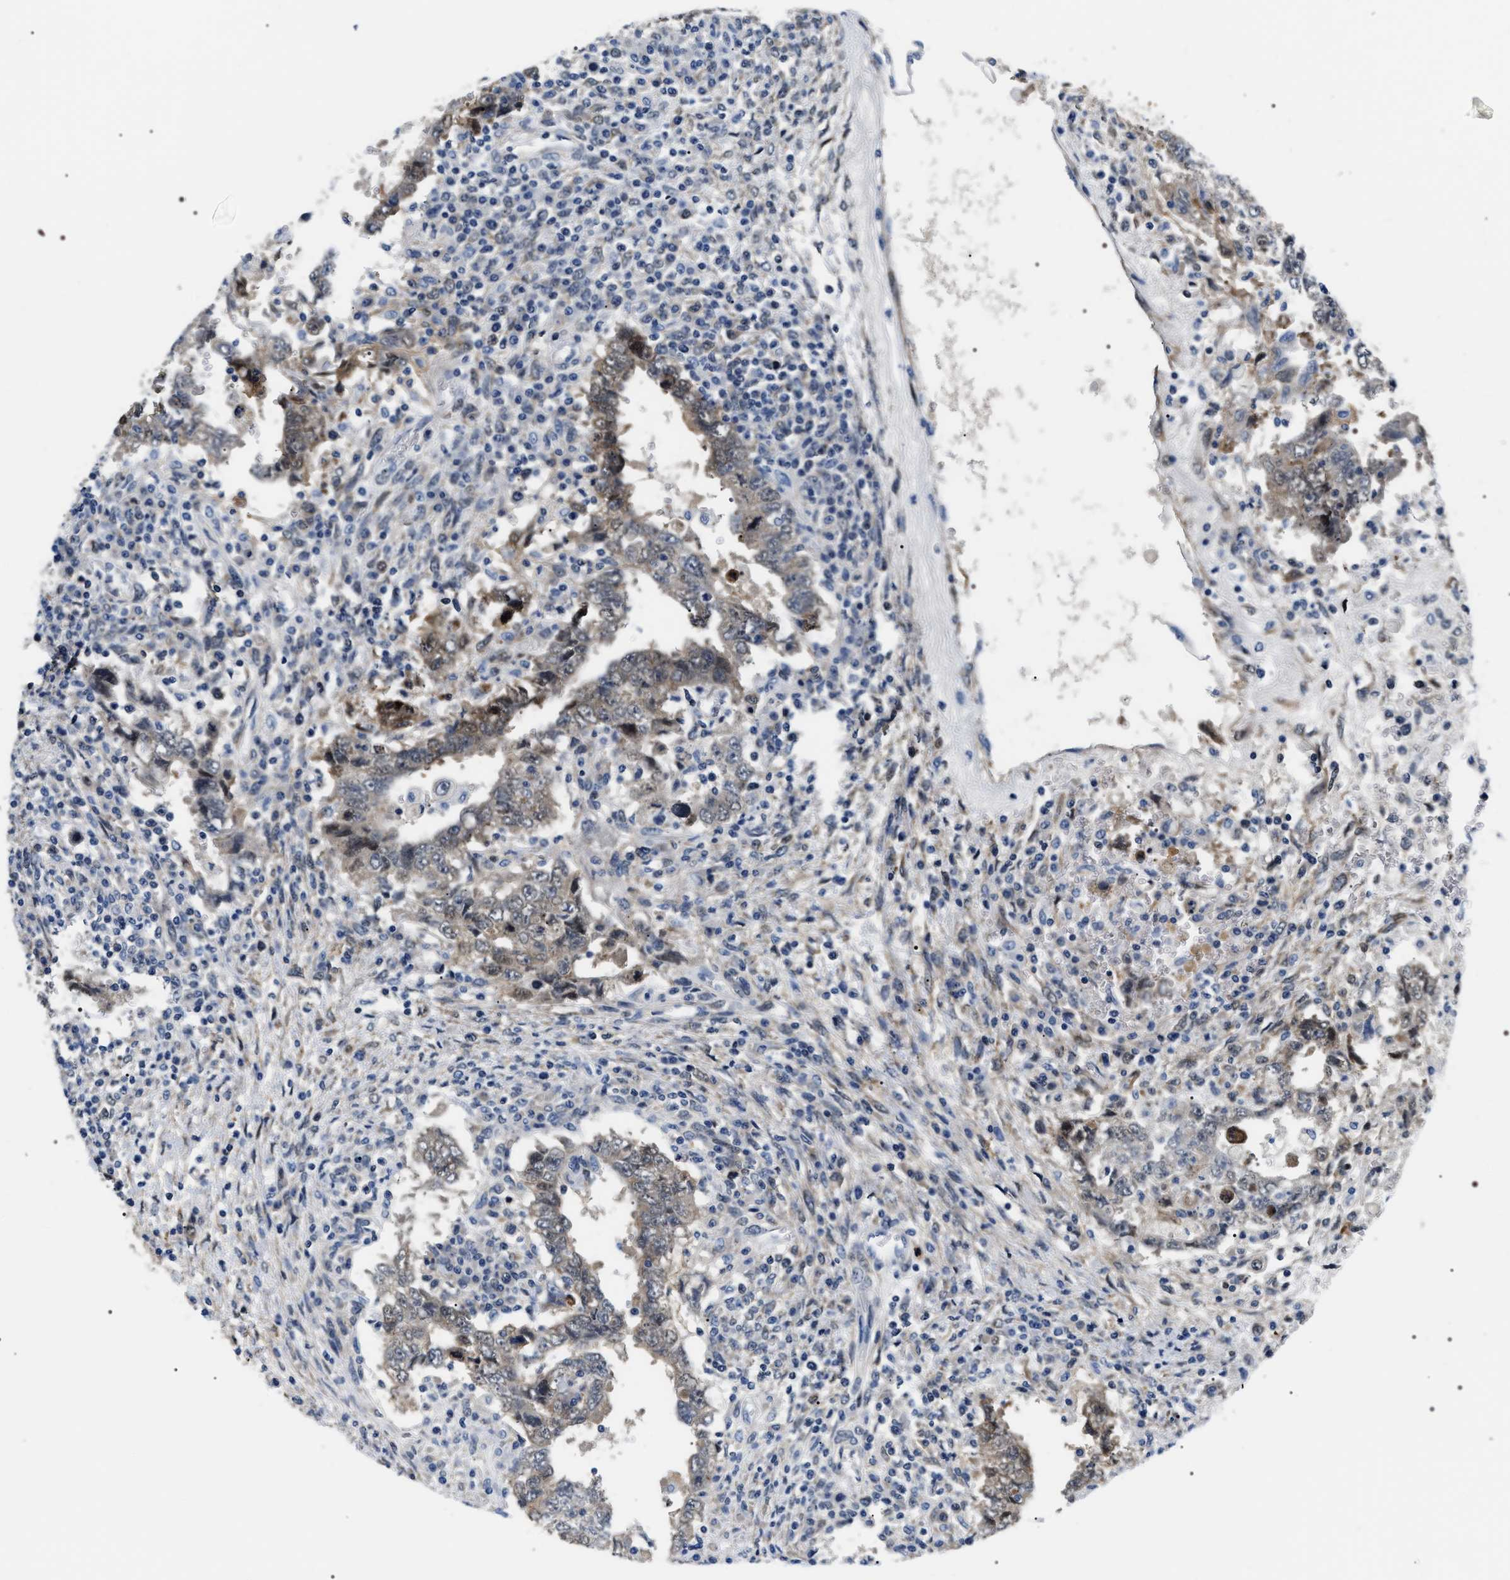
{"staining": {"intensity": "weak", "quantity": "25%-75%", "location": "cytoplasmic/membranous"}, "tissue": "testis cancer", "cell_type": "Tumor cells", "image_type": "cancer", "snomed": [{"axis": "morphology", "description": "Carcinoma, Embryonal, NOS"}, {"axis": "topography", "description": "Testis"}], "caption": "Human embryonal carcinoma (testis) stained with a protein marker demonstrates weak staining in tumor cells.", "gene": "BAG2", "patient": {"sex": "male", "age": 26}}